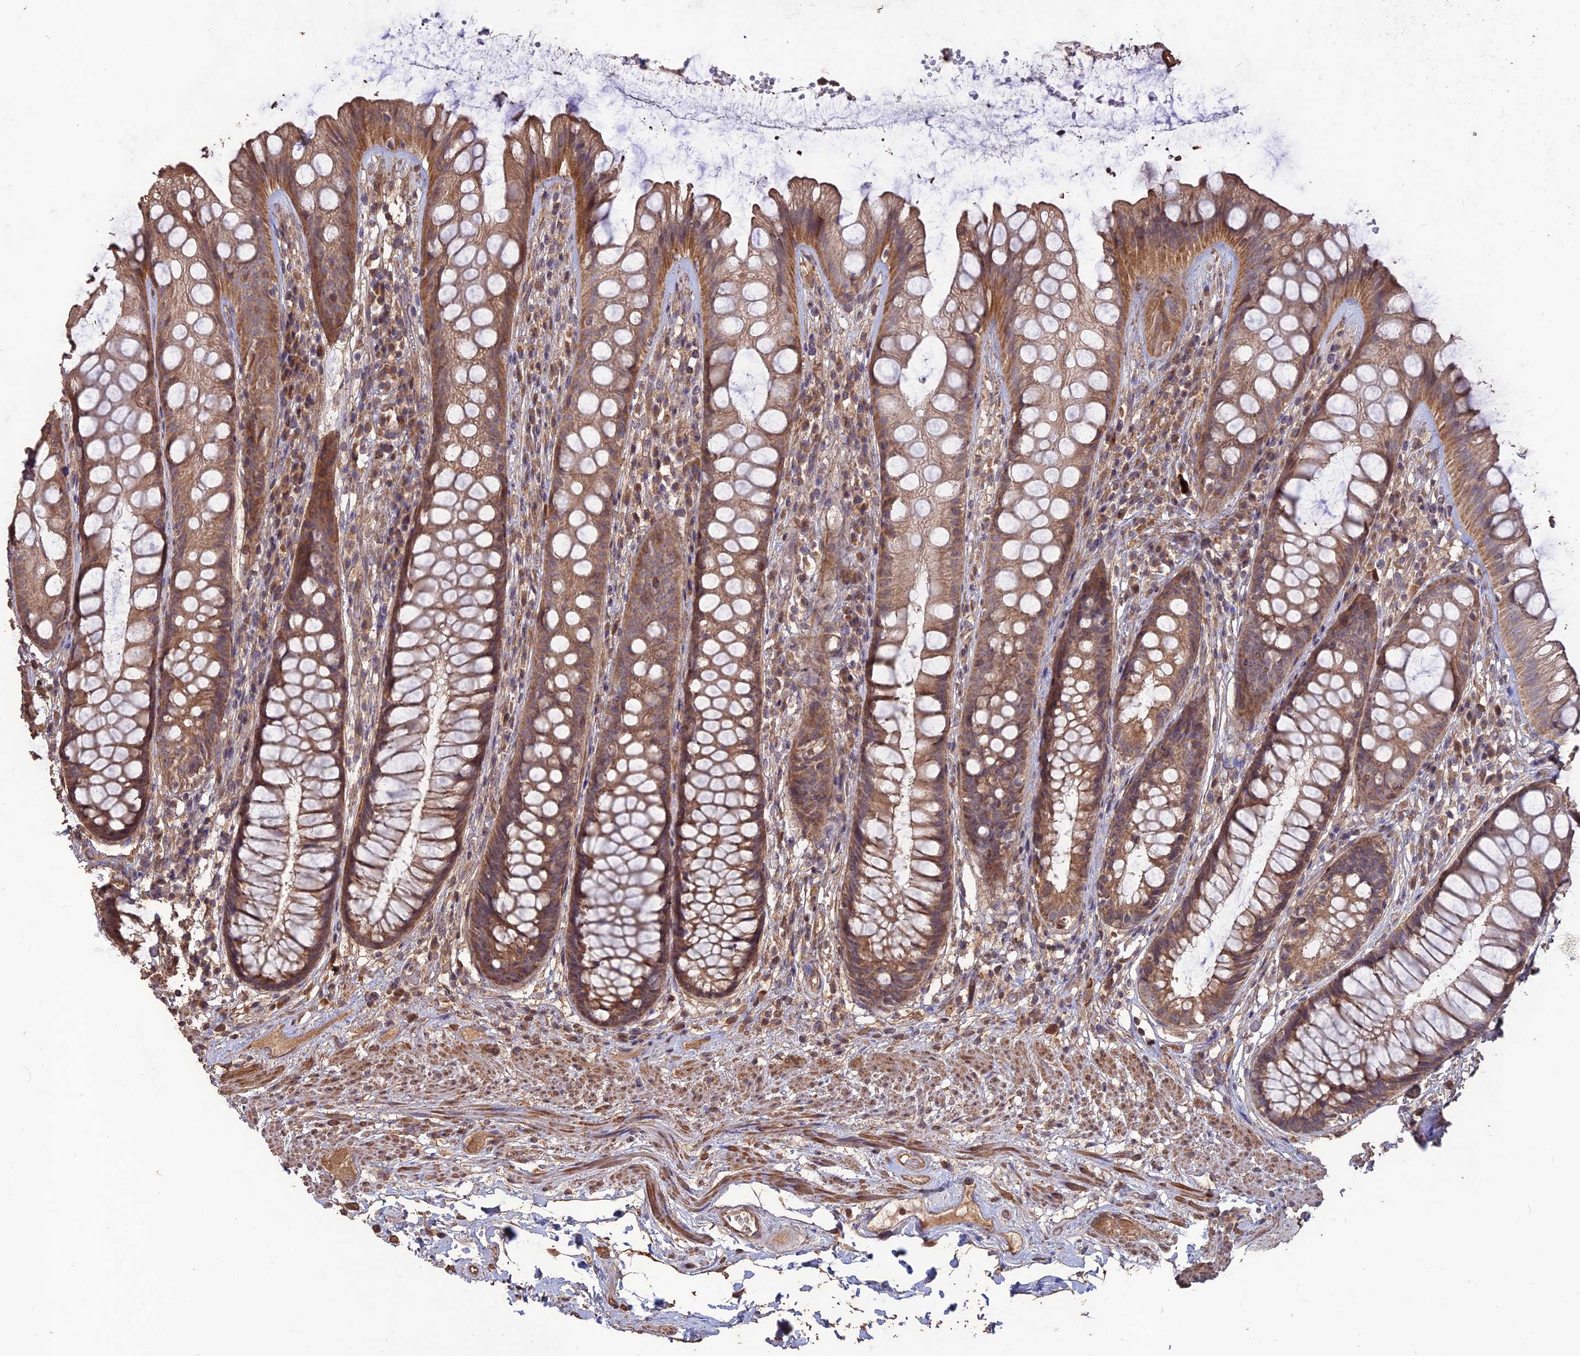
{"staining": {"intensity": "moderate", "quantity": ">75%", "location": "cytoplasmic/membranous"}, "tissue": "rectum", "cell_type": "Glandular cells", "image_type": "normal", "snomed": [{"axis": "morphology", "description": "Normal tissue, NOS"}, {"axis": "topography", "description": "Rectum"}], "caption": "Immunohistochemical staining of benign human rectum exhibits medium levels of moderate cytoplasmic/membranous positivity in approximately >75% of glandular cells.", "gene": "LAYN", "patient": {"sex": "male", "age": 74}}